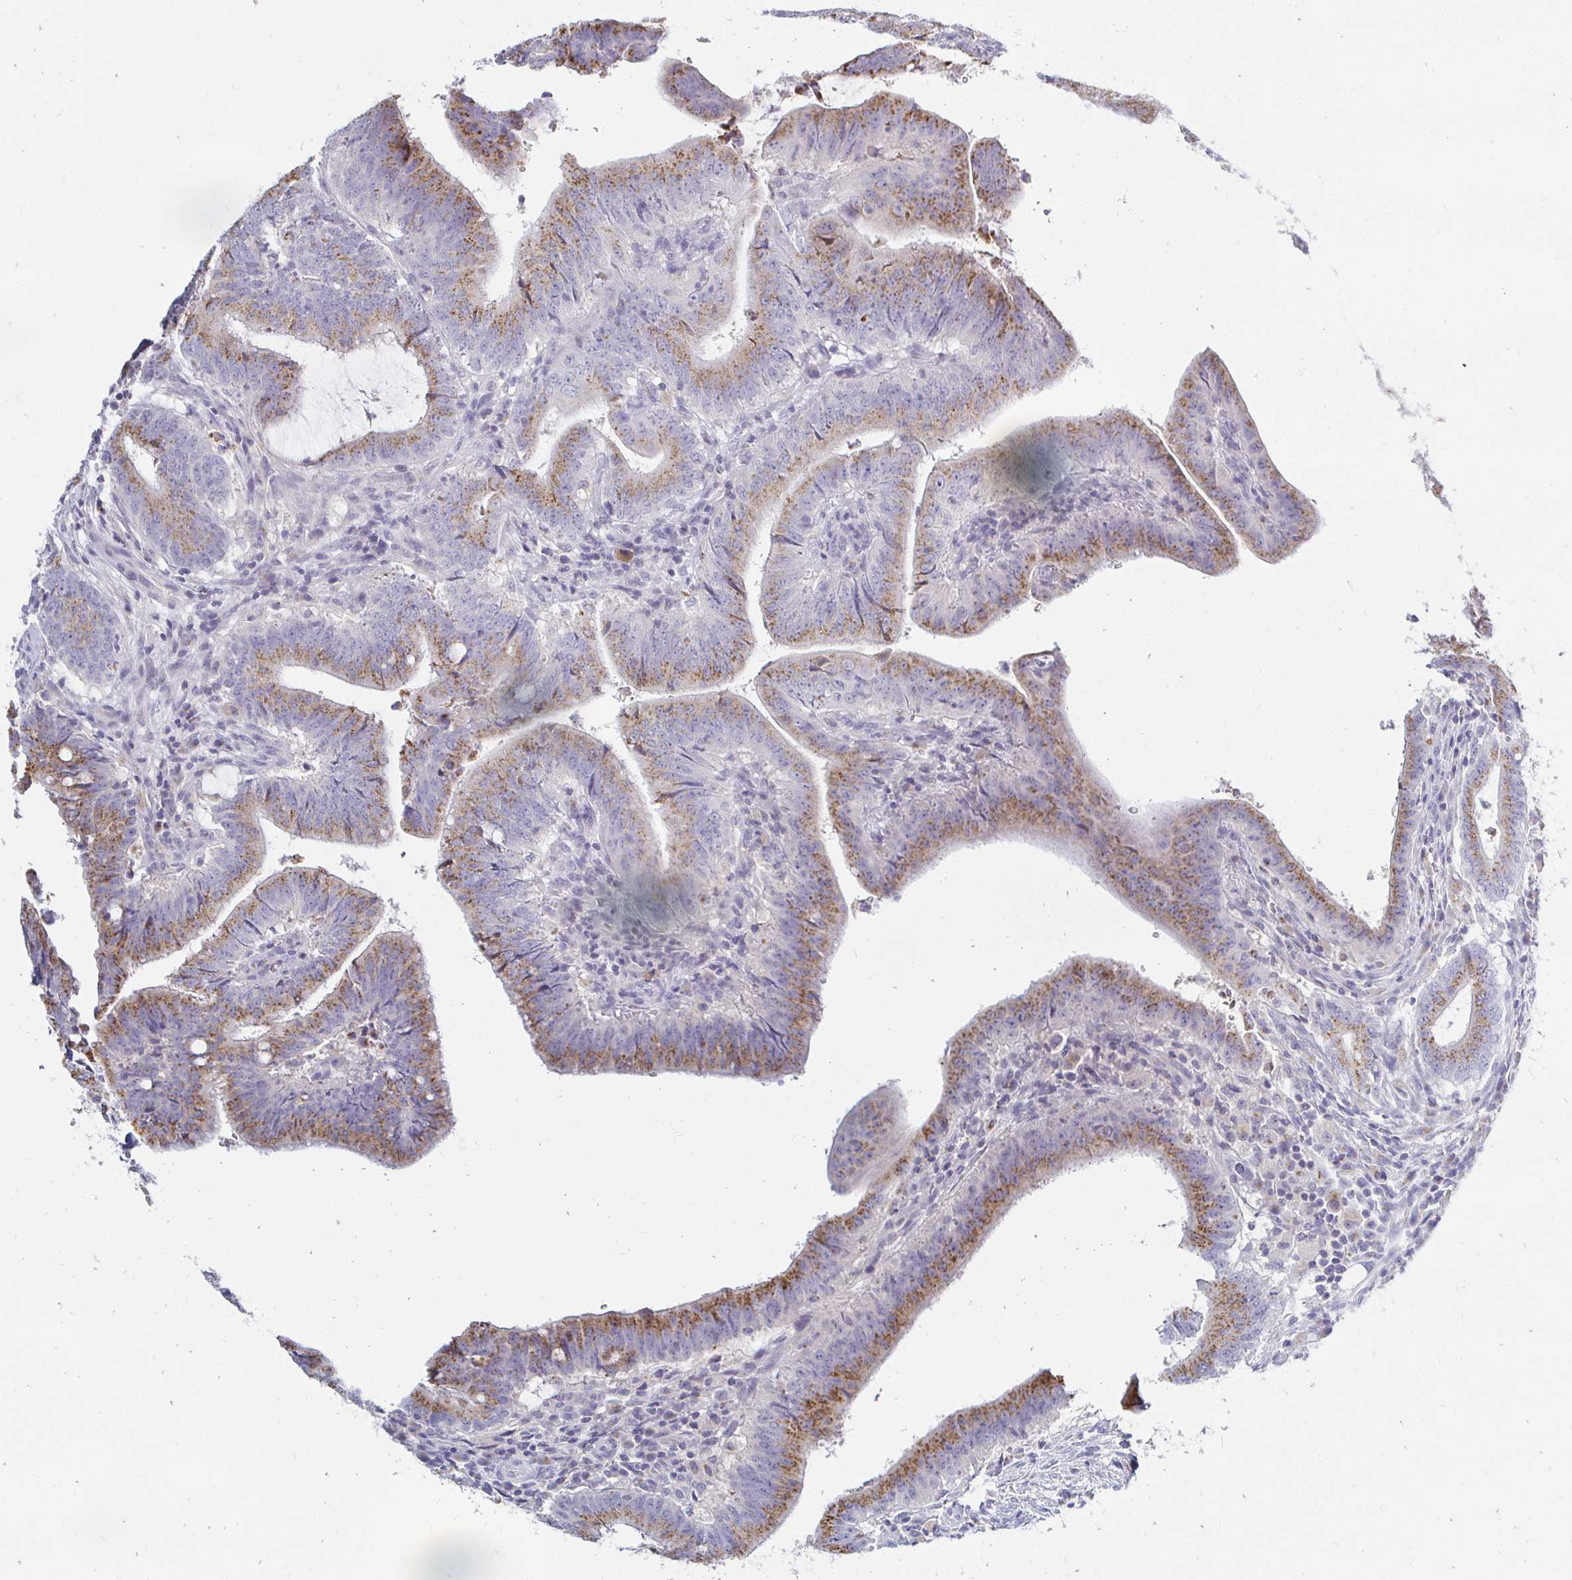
{"staining": {"intensity": "moderate", "quantity": ">75%", "location": "cytoplasmic/membranous"}, "tissue": "colorectal cancer", "cell_type": "Tumor cells", "image_type": "cancer", "snomed": [{"axis": "morphology", "description": "Adenocarcinoma, NOS"}, {"axis": "topography", "description": "Colon"}], "caption": "Immunohistochemical staining of colorectal adenocarcinoma demonstrates medium levels of moderate cytoplasmic/membranous protein expression in approximately >75% of tumor cells.", "gene": "OR51D1", "patient": {"sex": "female", "age": 43}}